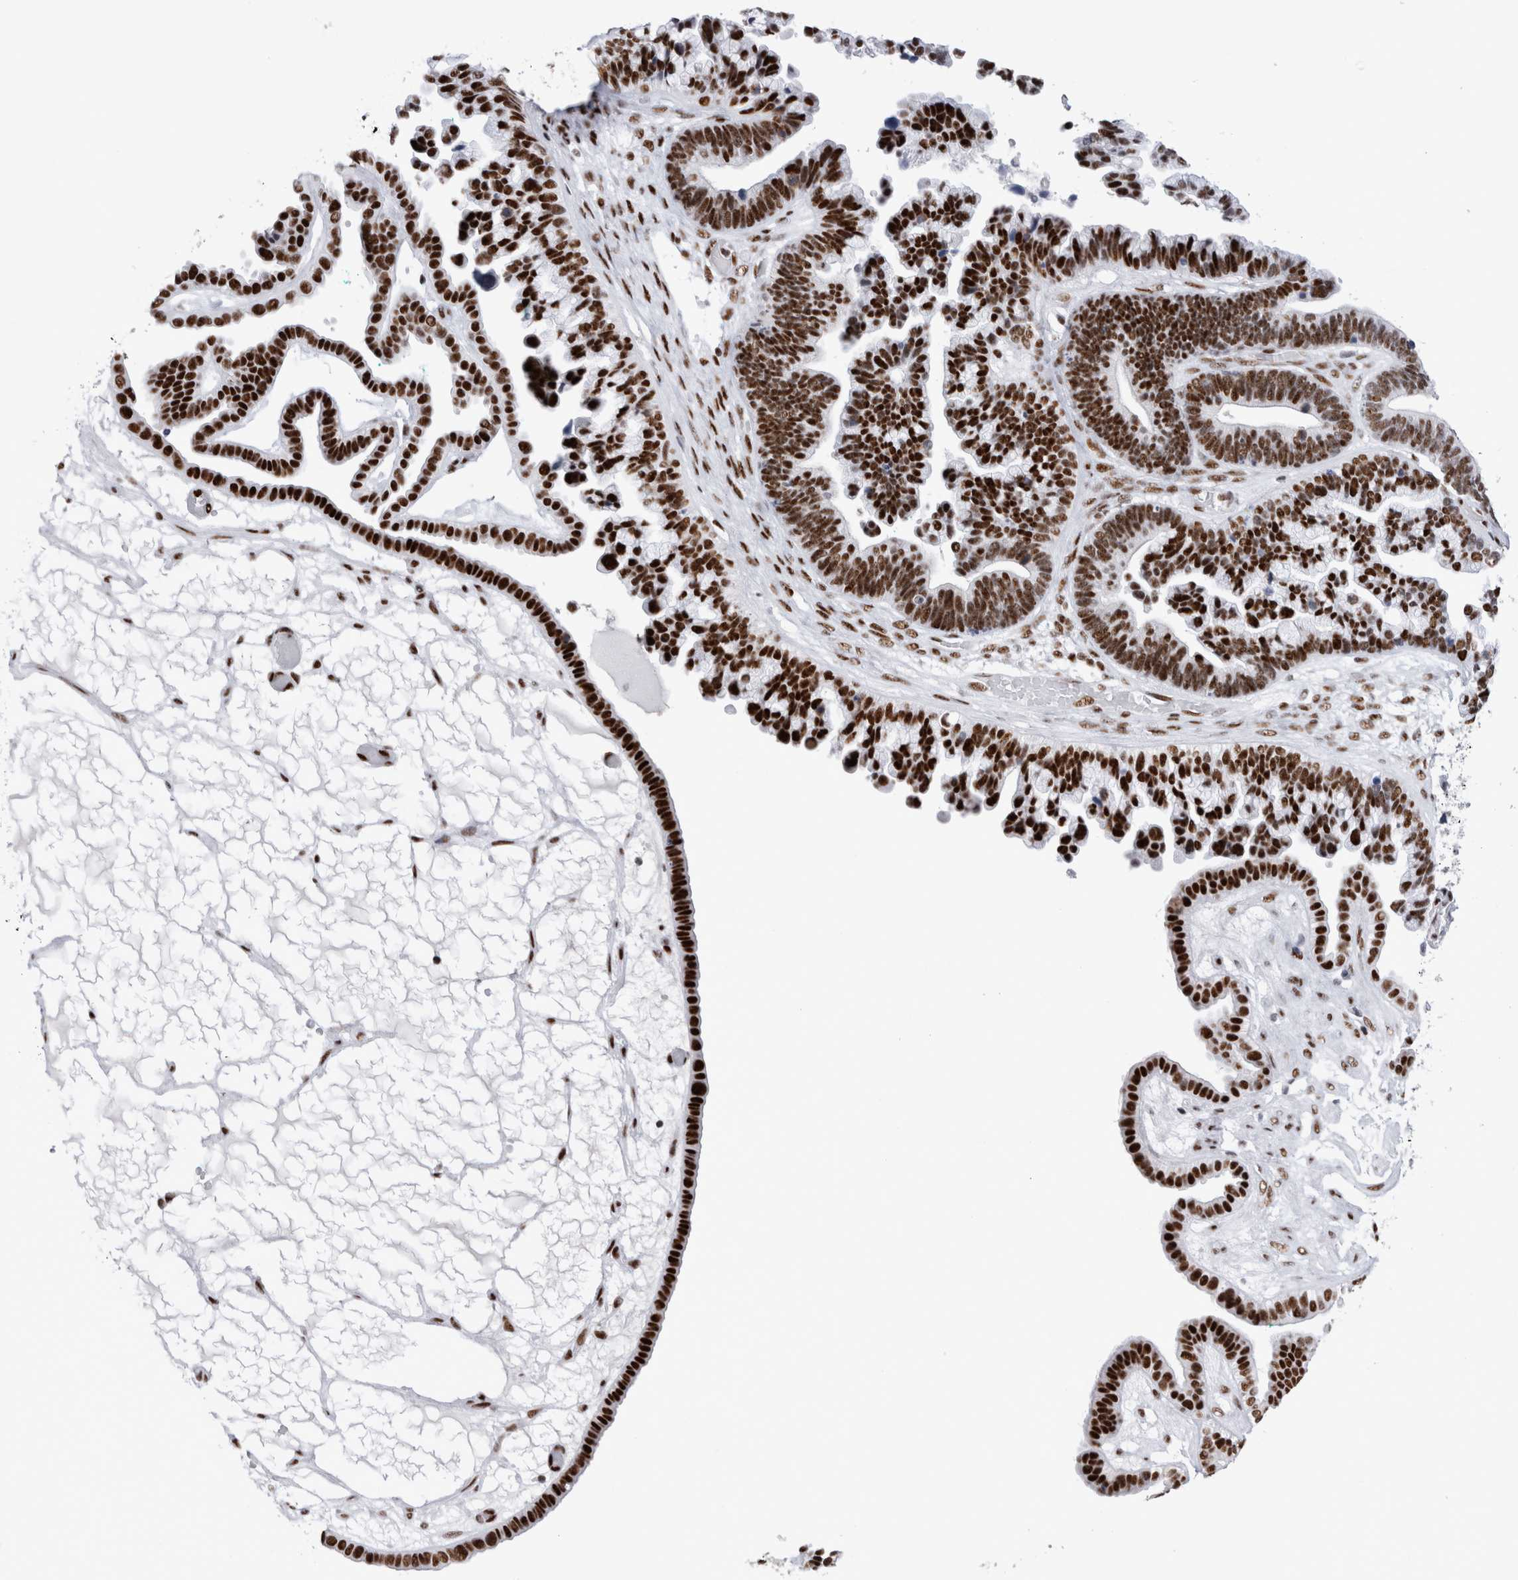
{"staining": {"intensity": "strong", "quantity": ">75%", "location": "nuclear"}, "tissue": "ovarian cancer", "cell_type": "Tumor cells", "image_type": "cancer", "snomed": [{"axis": "morphology", "description": "Cystadenocarcinoma, serous, NOS"}, {"axis": "topography", "description": "Ovary"}], "caption": "Protein staining shows strong nuclear expression in about >75% of tumor cells in ovarian cancer (serous cystadenocarcinoma).", "gene": "RBM6", "patient": {"sex": "female", "age": 56}}